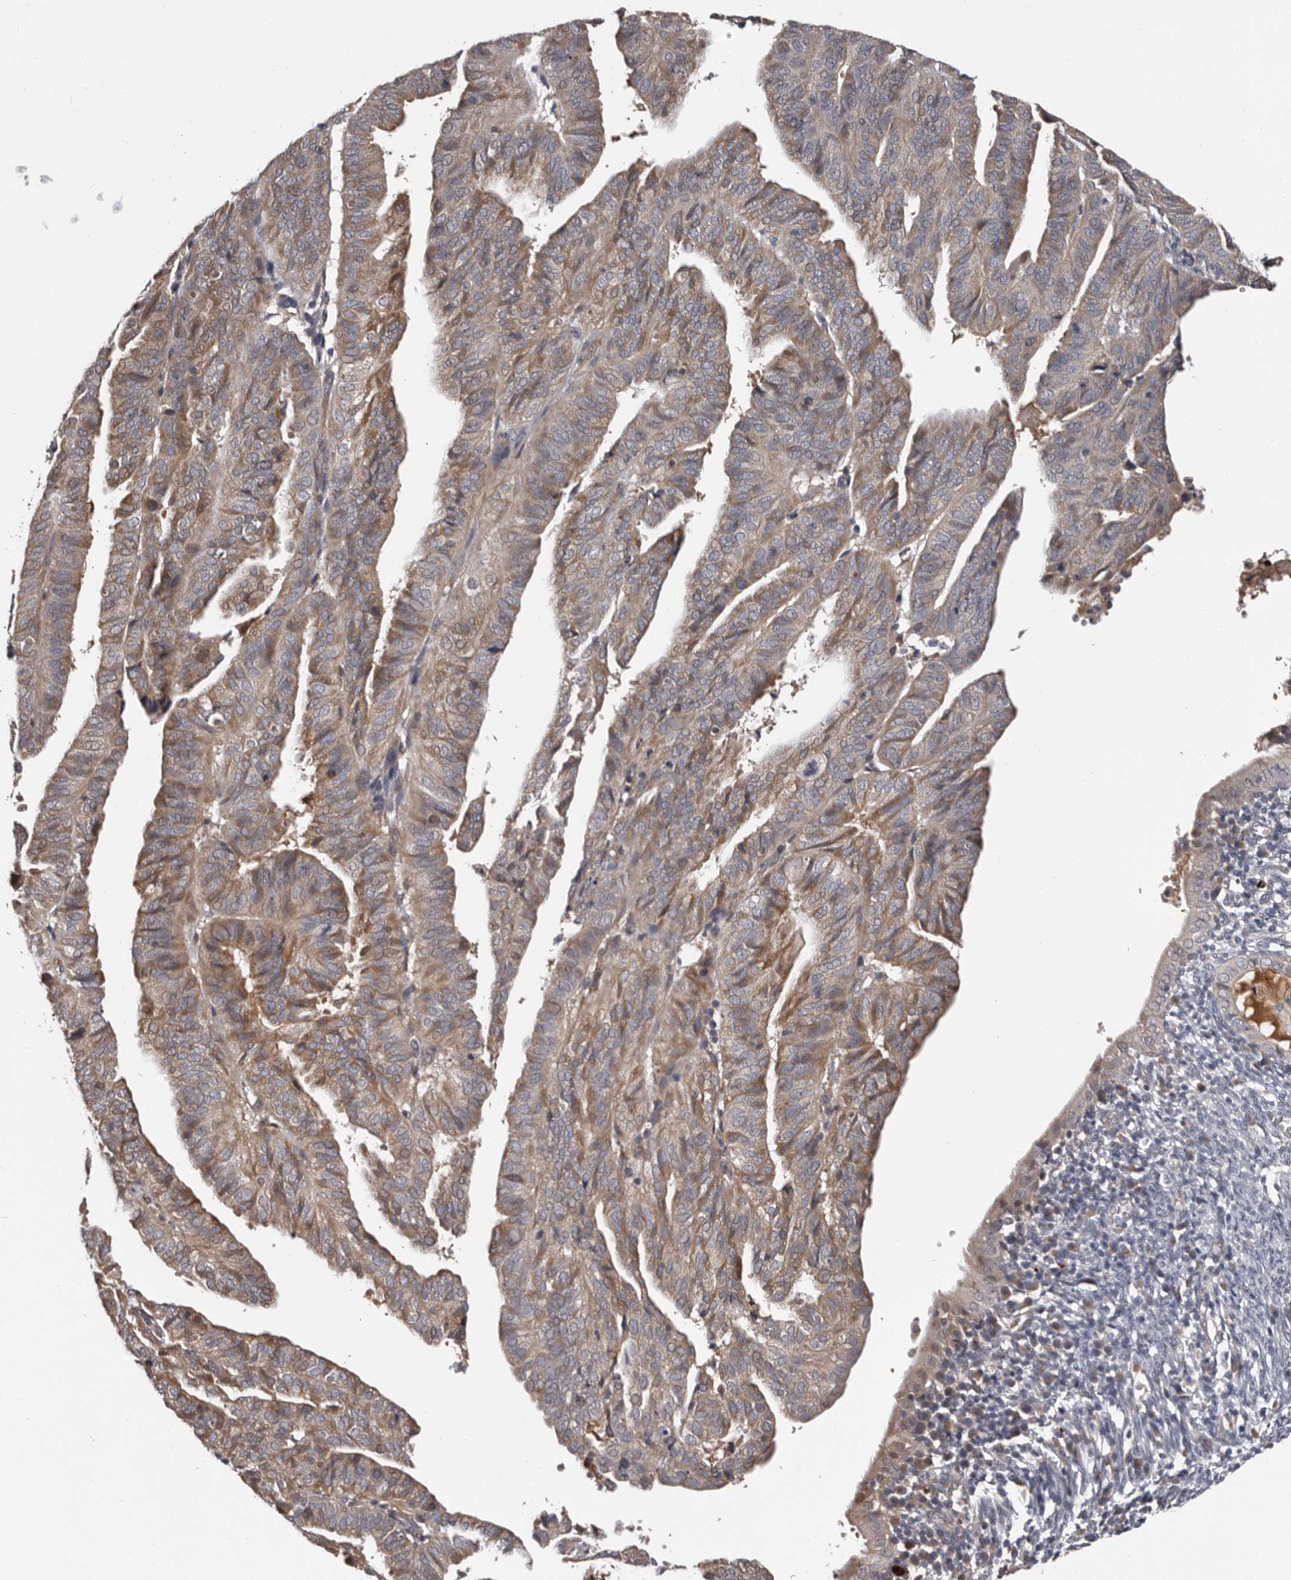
{"staining": {"intensity": "weak", "quantity": ">75%", "location": "cytoplasmic/membranous"}, "tissue": "endometrial cancer", "cell_type": "Tumor cells", "image_type": "cancer", "snomed": [{"axis": "morphology", "description": "Adenocarcinoma, NOS"}, {"axis": "topography", "description": "Uterus"}], "caption": "IHC micrograph of human endometrial cancer (adenocarcinoma) stained for a protein (brown), which exhibits low levels of weak cytoplasmic/membranous staining in approximately >75% of tumor cells.", "gene": "MED8", "patient": {"sex": "female", "age": 77}}